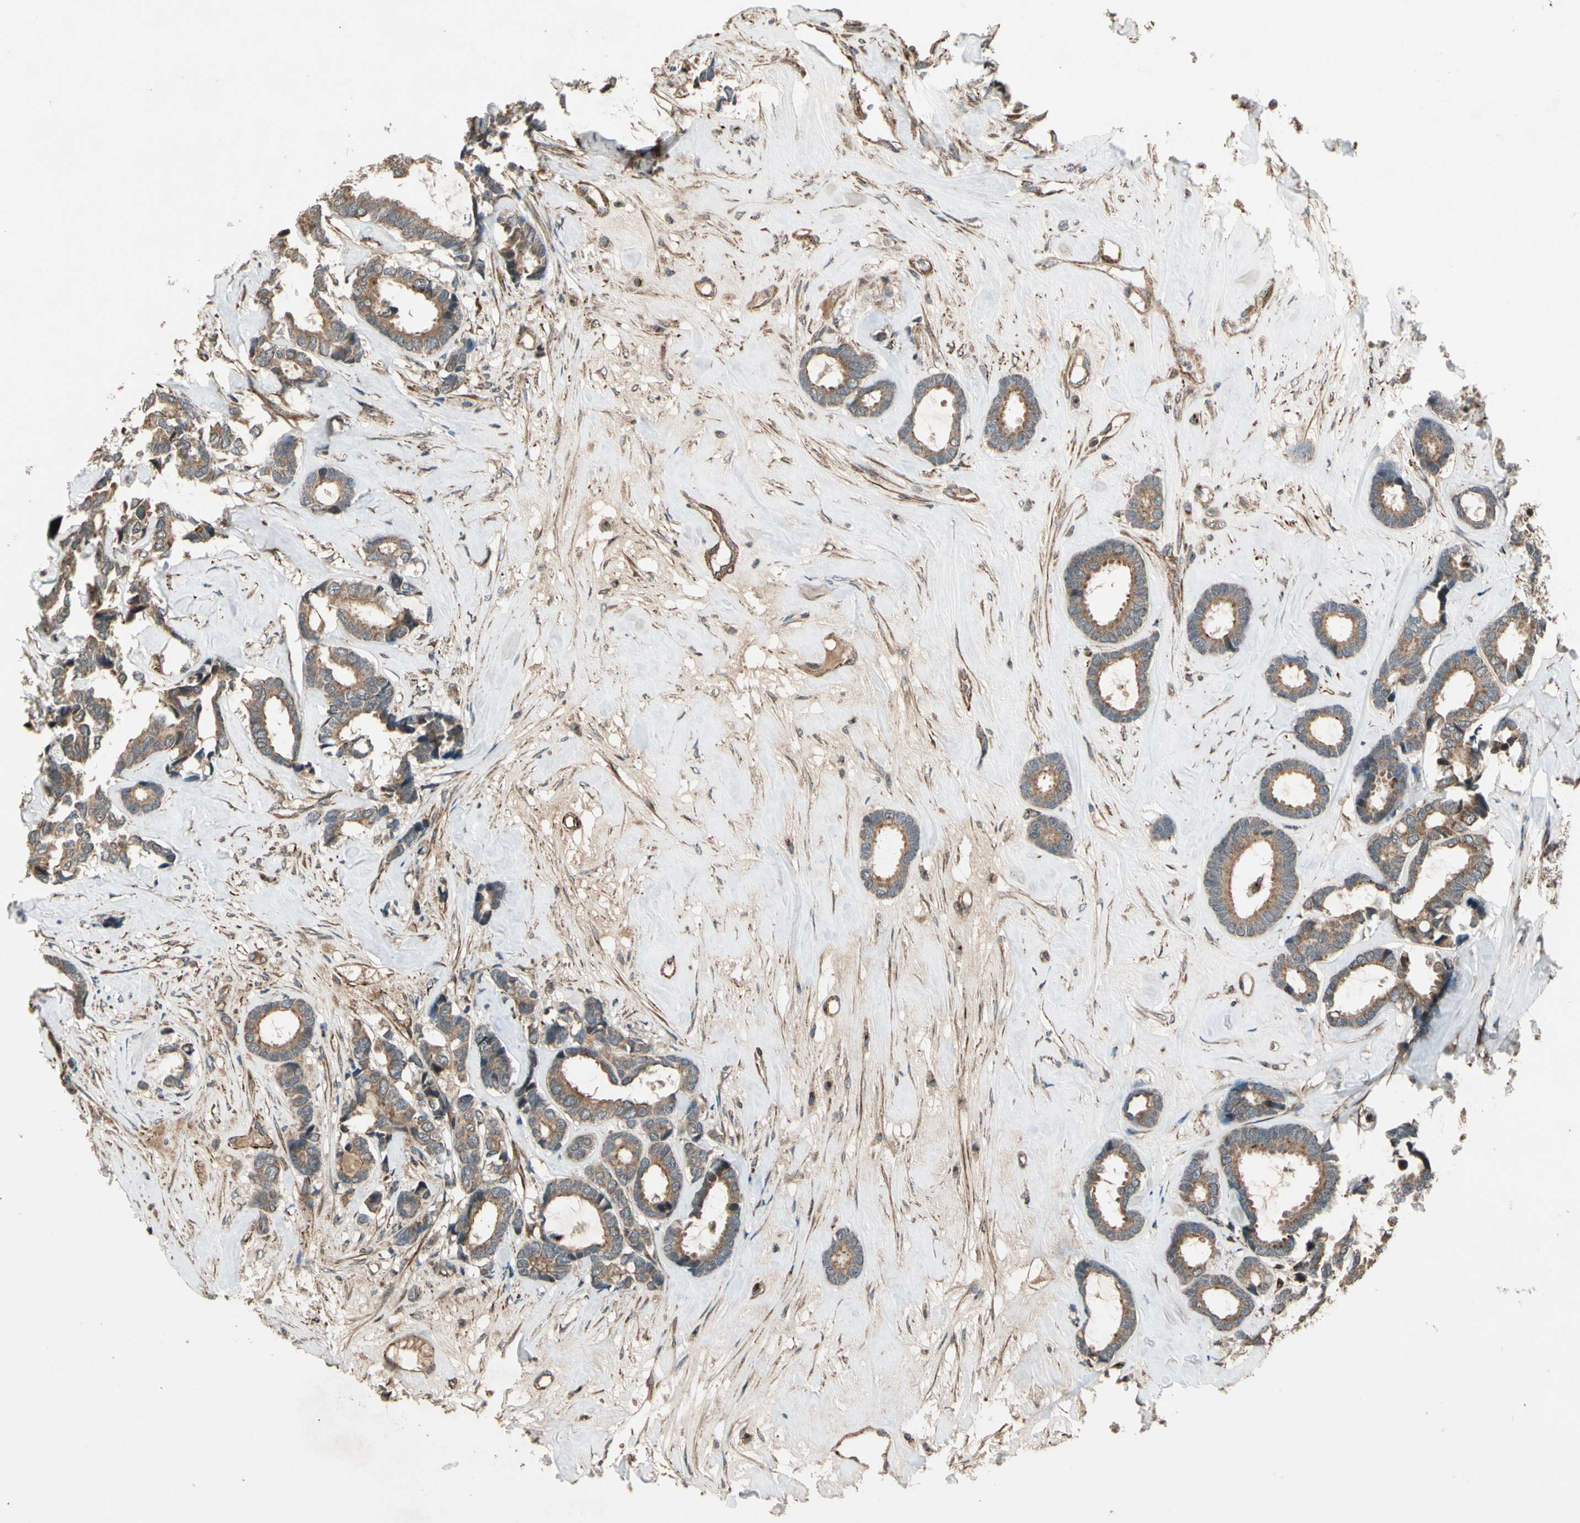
{"staining": {"intensity": "moderate", "quantity": ">75%", "location": "cytoplasmic/membranous"}, "tissue": "breast cancer", "cell_type": "Tumor cells", "image_type": "cancer", "snomed": [{"axis": "morphology", "description": "Duct carcinoma"}, {"axis": "topography", "description": "Breast"}], "caption": "Immunohistochemical staining of breast cancer shows medium levels of moderate cytoplasmic/membranous positivity in about >75% of tumor cells.", "gene": "GCK", "patient": {"sex": "female", "age": 87}}